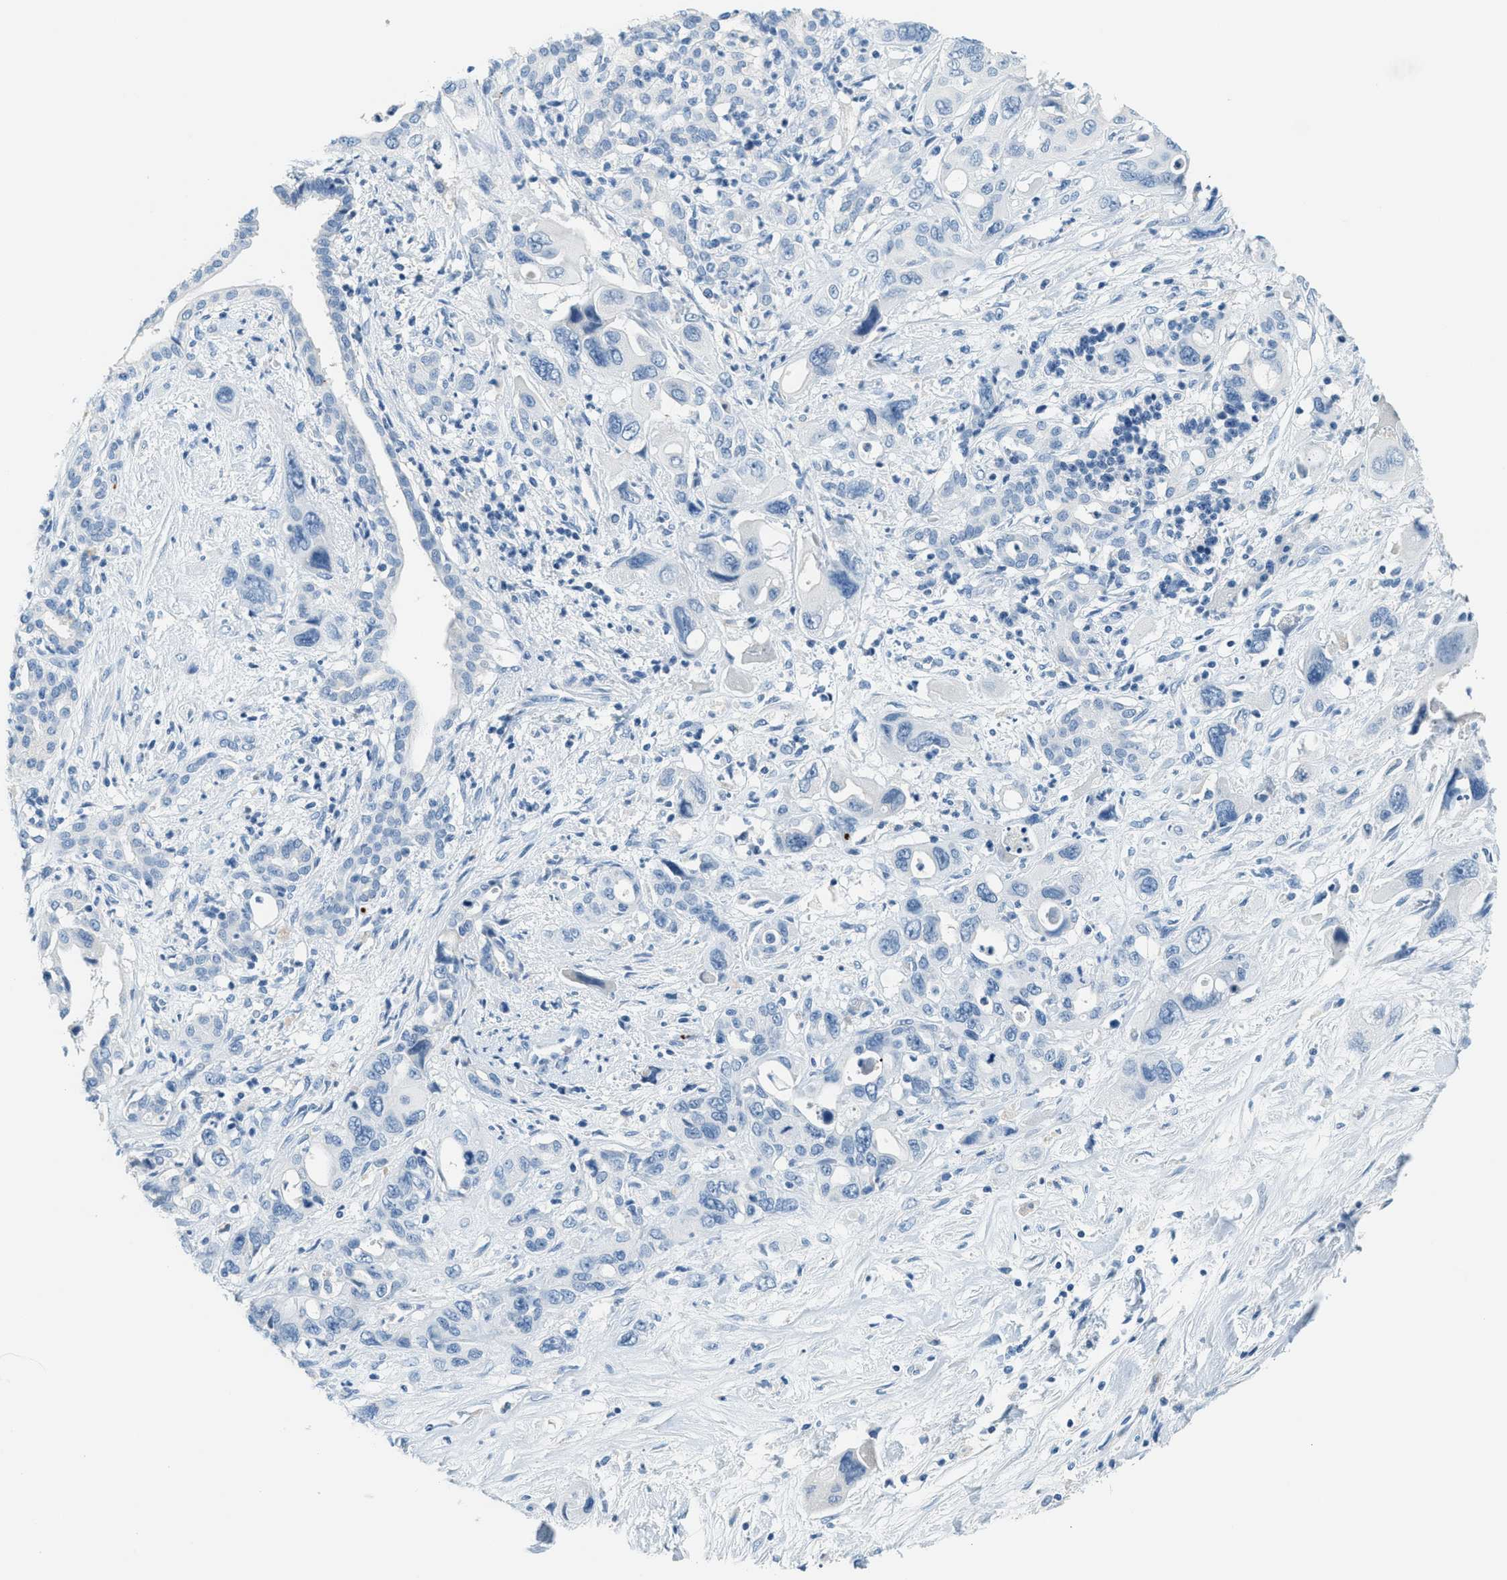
{"staining": {"intensity": "negative", "quantity": "none", "location": "none"}, "tissue": "pancreatic cancer", "cell_type": "Tumor cells", "image_type": "cancer", "snomed": [{"axis": "morphology", "description": "Adenocarcinoma, NOS"}, {"axis": "topography", "description": "Pancreas"}], "caption": "A histopathology image of adenocarcinoma (pancreatic) stained for a protein reveals no brown staining in tumor cells.", "gene": "PPBP", "patient": {"sex": "male", "age": 46}}